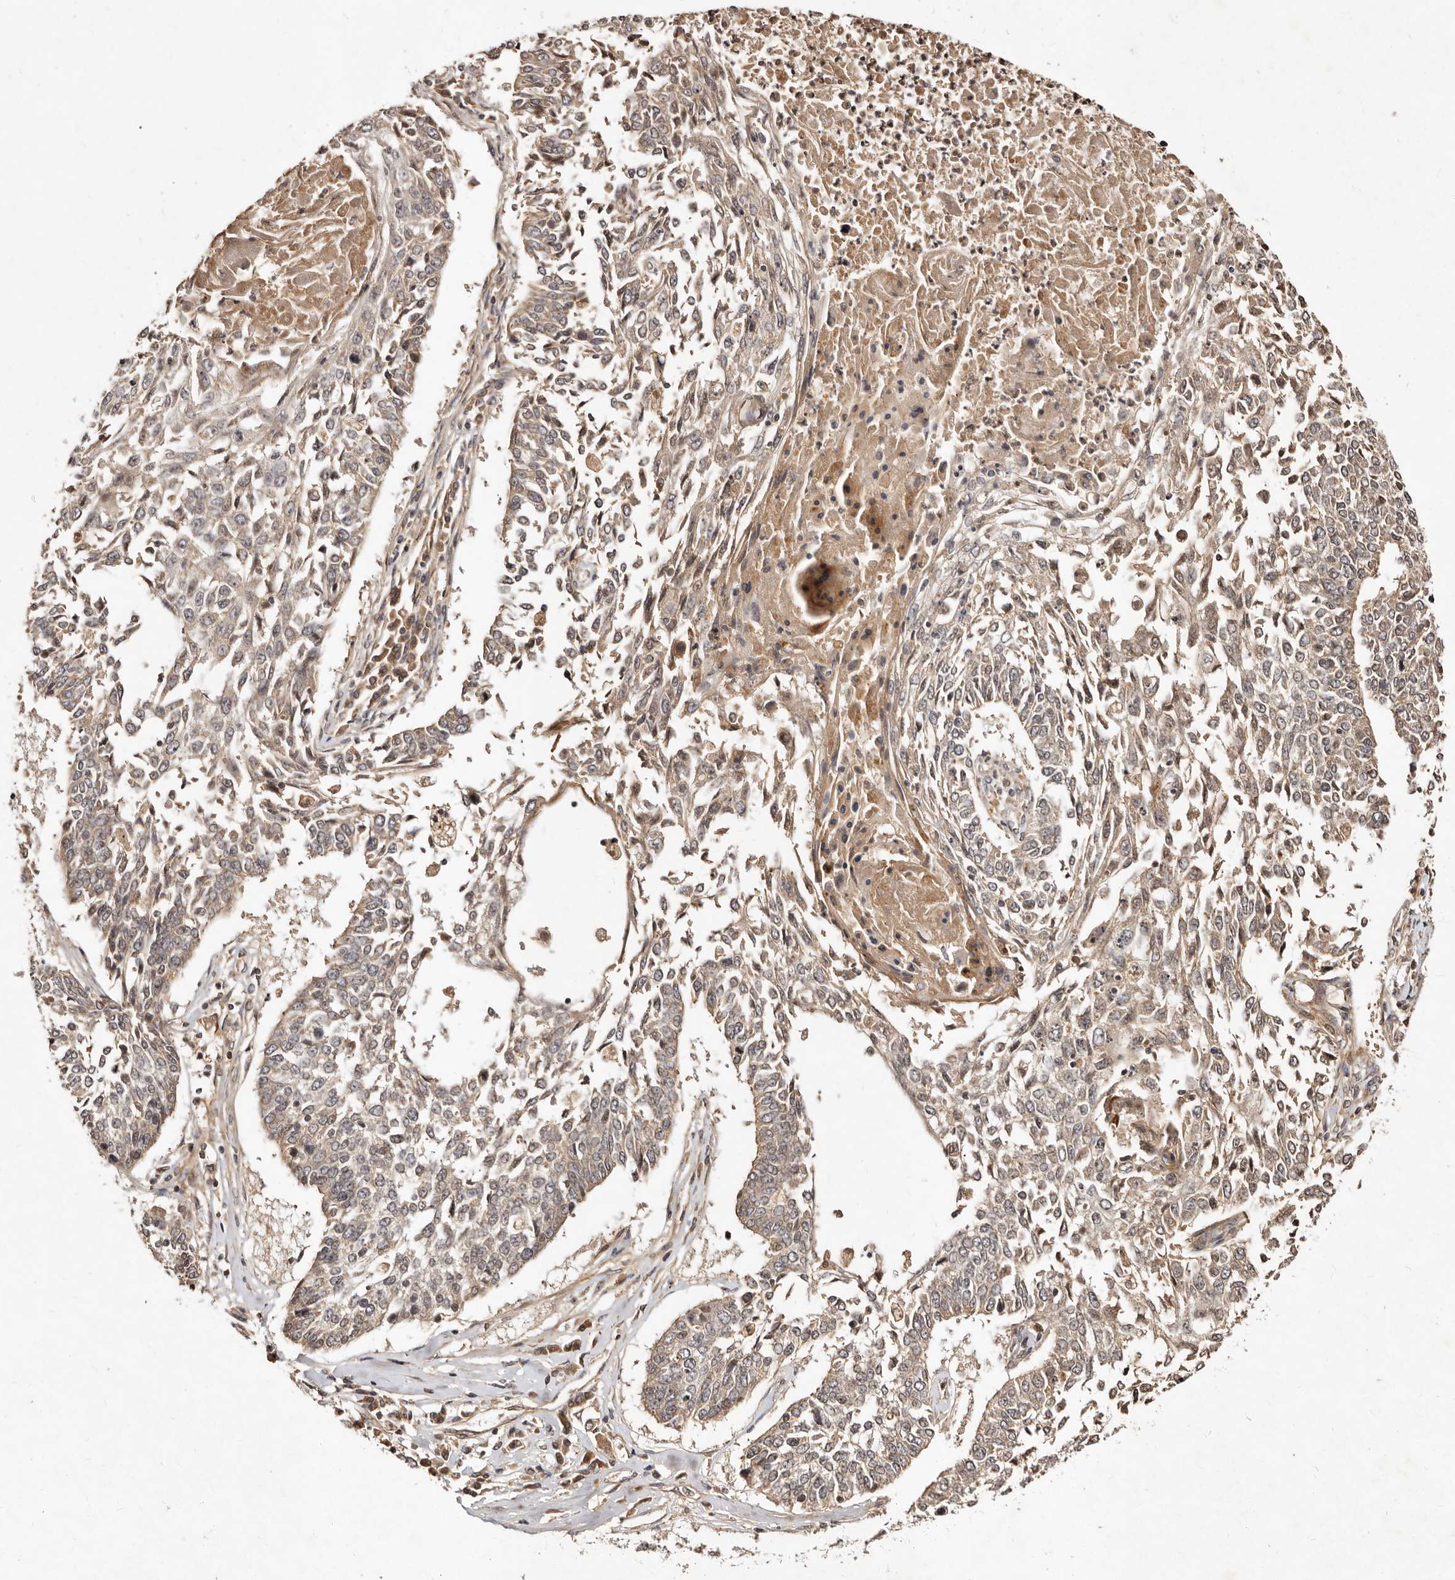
{"staining": {"intensity": "weak", "quantity": "25%-75%", "location": "cytoplasmic/membranous"}, "tissue": "lung cancer", "cell_type": "Tumor cells", "image_type": "cancer", "snomed": [{"axis": "morphology", "description": "Normal tissue, NOS"}, {"axis": "morphology", "description": "Squamous cell carcinoma, NOS"}, {"axis": "topography", "description": "Cartilage tissue"}, {"axis": "topography", "description": "Bronchus"}, {"axis": "topography", "description": "Lung"}, {"axis": "topography", "description": "Peripheral nerve tissue"}], "caption": "DAB (3,3'-diaminobenzidine) immunohistochemical staining of squamous cell carcinoma (lung) demonstrates weak cytoplasmic/membranous protein expression in about 25%-75% of tumor cells. (DAB (3,3'-diaminobenzidine) = brown stain, brightfield microscopy at high magnification).", "gene": "LCORL", "patient": {"sex": "female", "age": 49}}